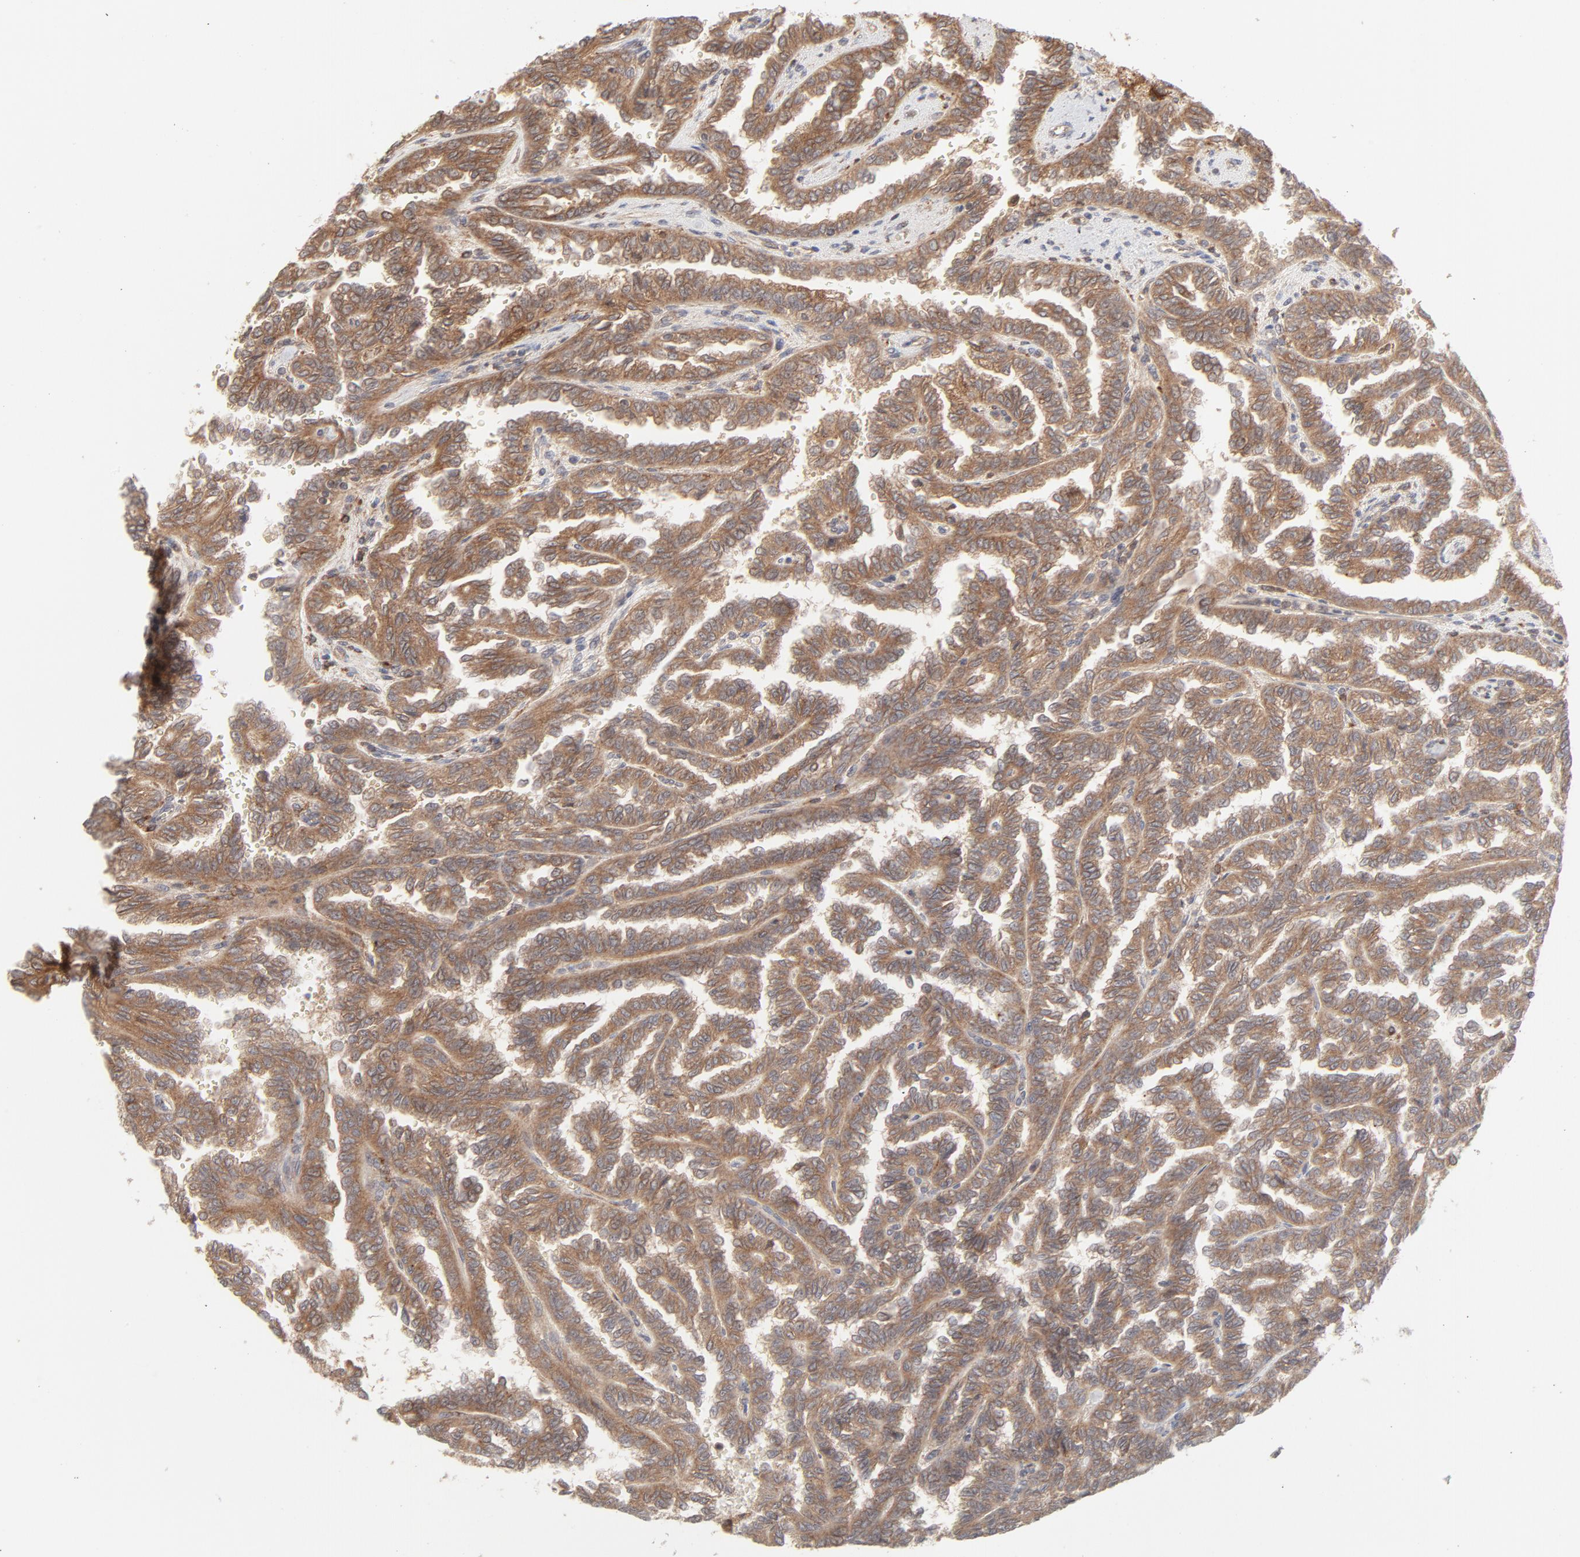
{"staining": {"intensity": "moderate", "quantity": ">75%", "location": "cytoplasmic/membranous"}, "tissue": "renal cancer", "cell_type": "Tumor cells", "image_type": "cancer", "snomed": [{"axis": "morphology", "description": "Inflammation, NOS"}, {"axis": "morphology", "description": "Adenocarcinoma, NOS"}, {"axis": "topography", "description": "Kidney"}], "caption": "Protein analysis of renal cancer tissue demonstrates moderate cytoplasmic/membranous staining in approximately >75% of tumor cells.", "gene": "RAB5C", "patient": {"sex": "male", "age": 68}}